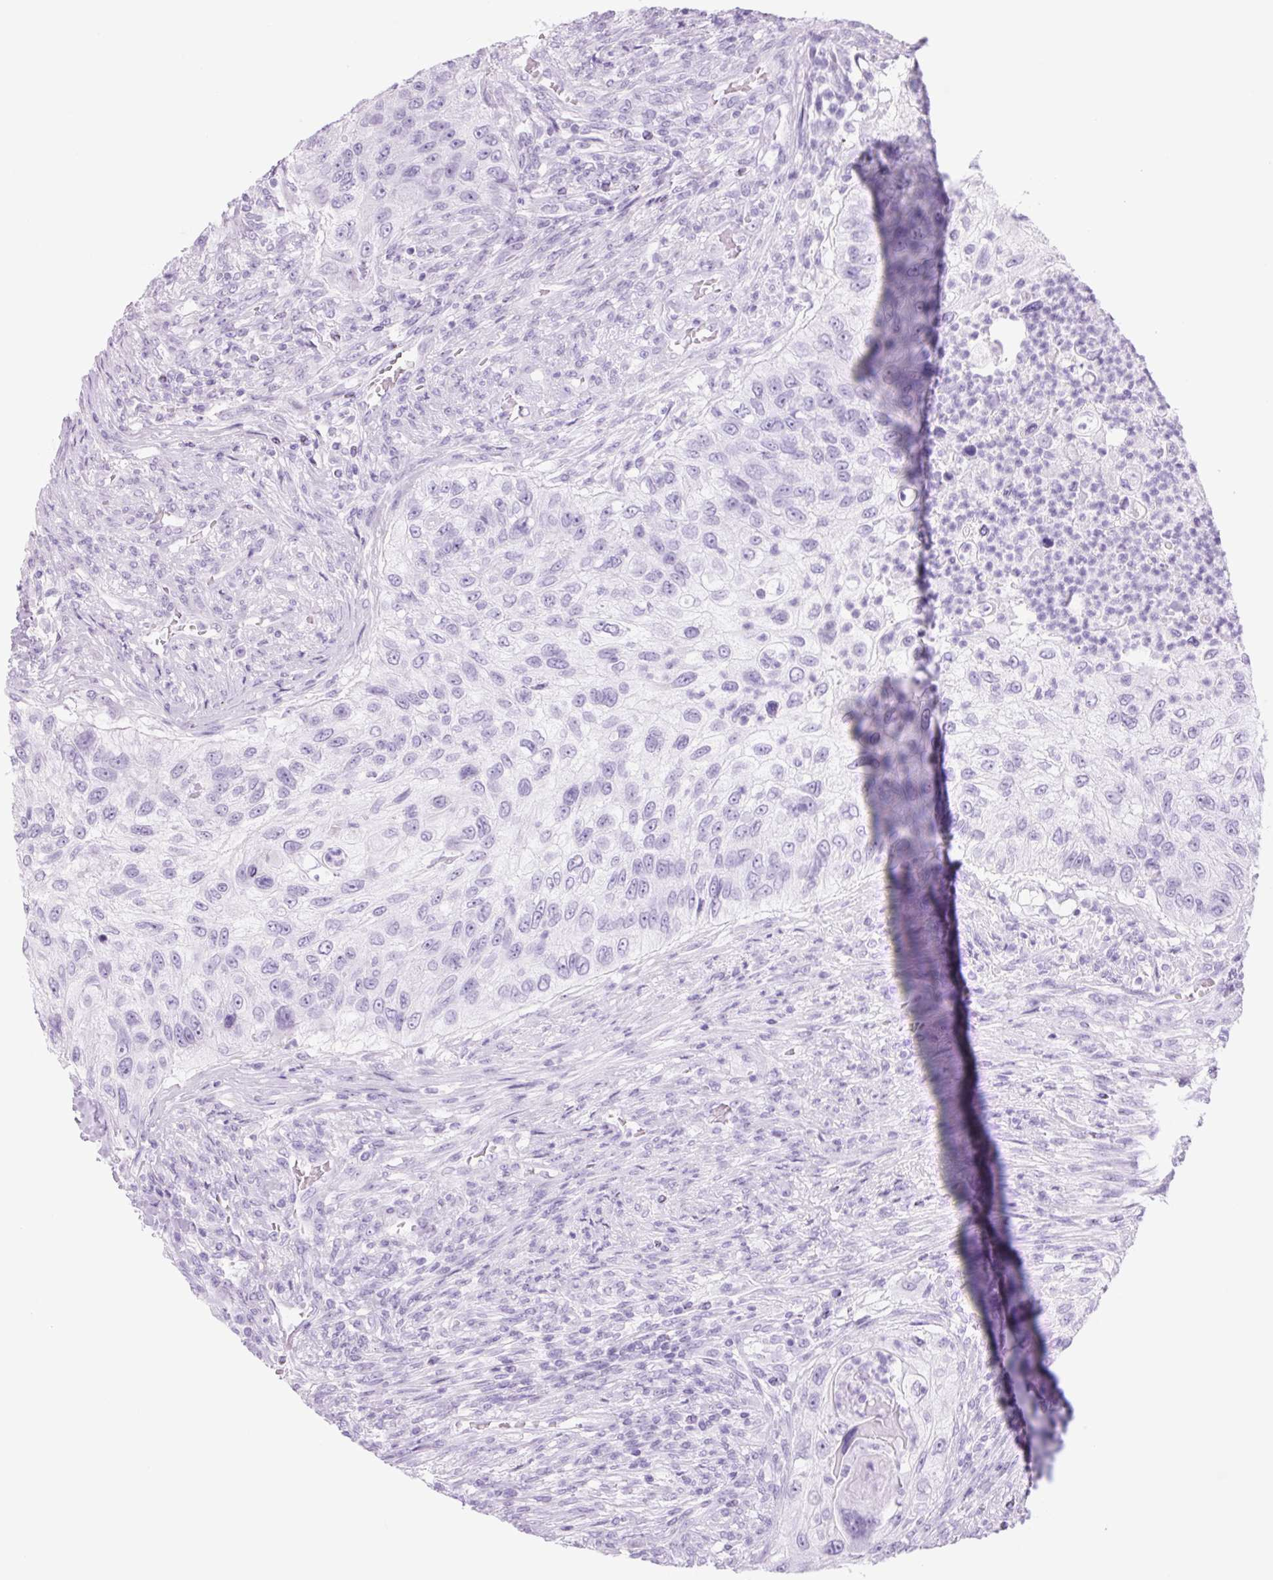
{"staining": {"intensity": "negative", "quantity": "none", "location": "none"}, "tissue": "urothelial cancer", "cell_type": "Tumor cells", "image_type": "cancer", "snomed": [{"axis": "morphology", "description": "Urothelial carcinoma, High grade"}, {"axis": "topography", "description": "Urinary bladder"}], "caption": "IHC micrograph of human urothelial cancer stained for a protein (brown), which demonstrates no staining in tumor cells.", "gene": "PLA2G4A", "patient": {"sex": "female", "age": 60}}